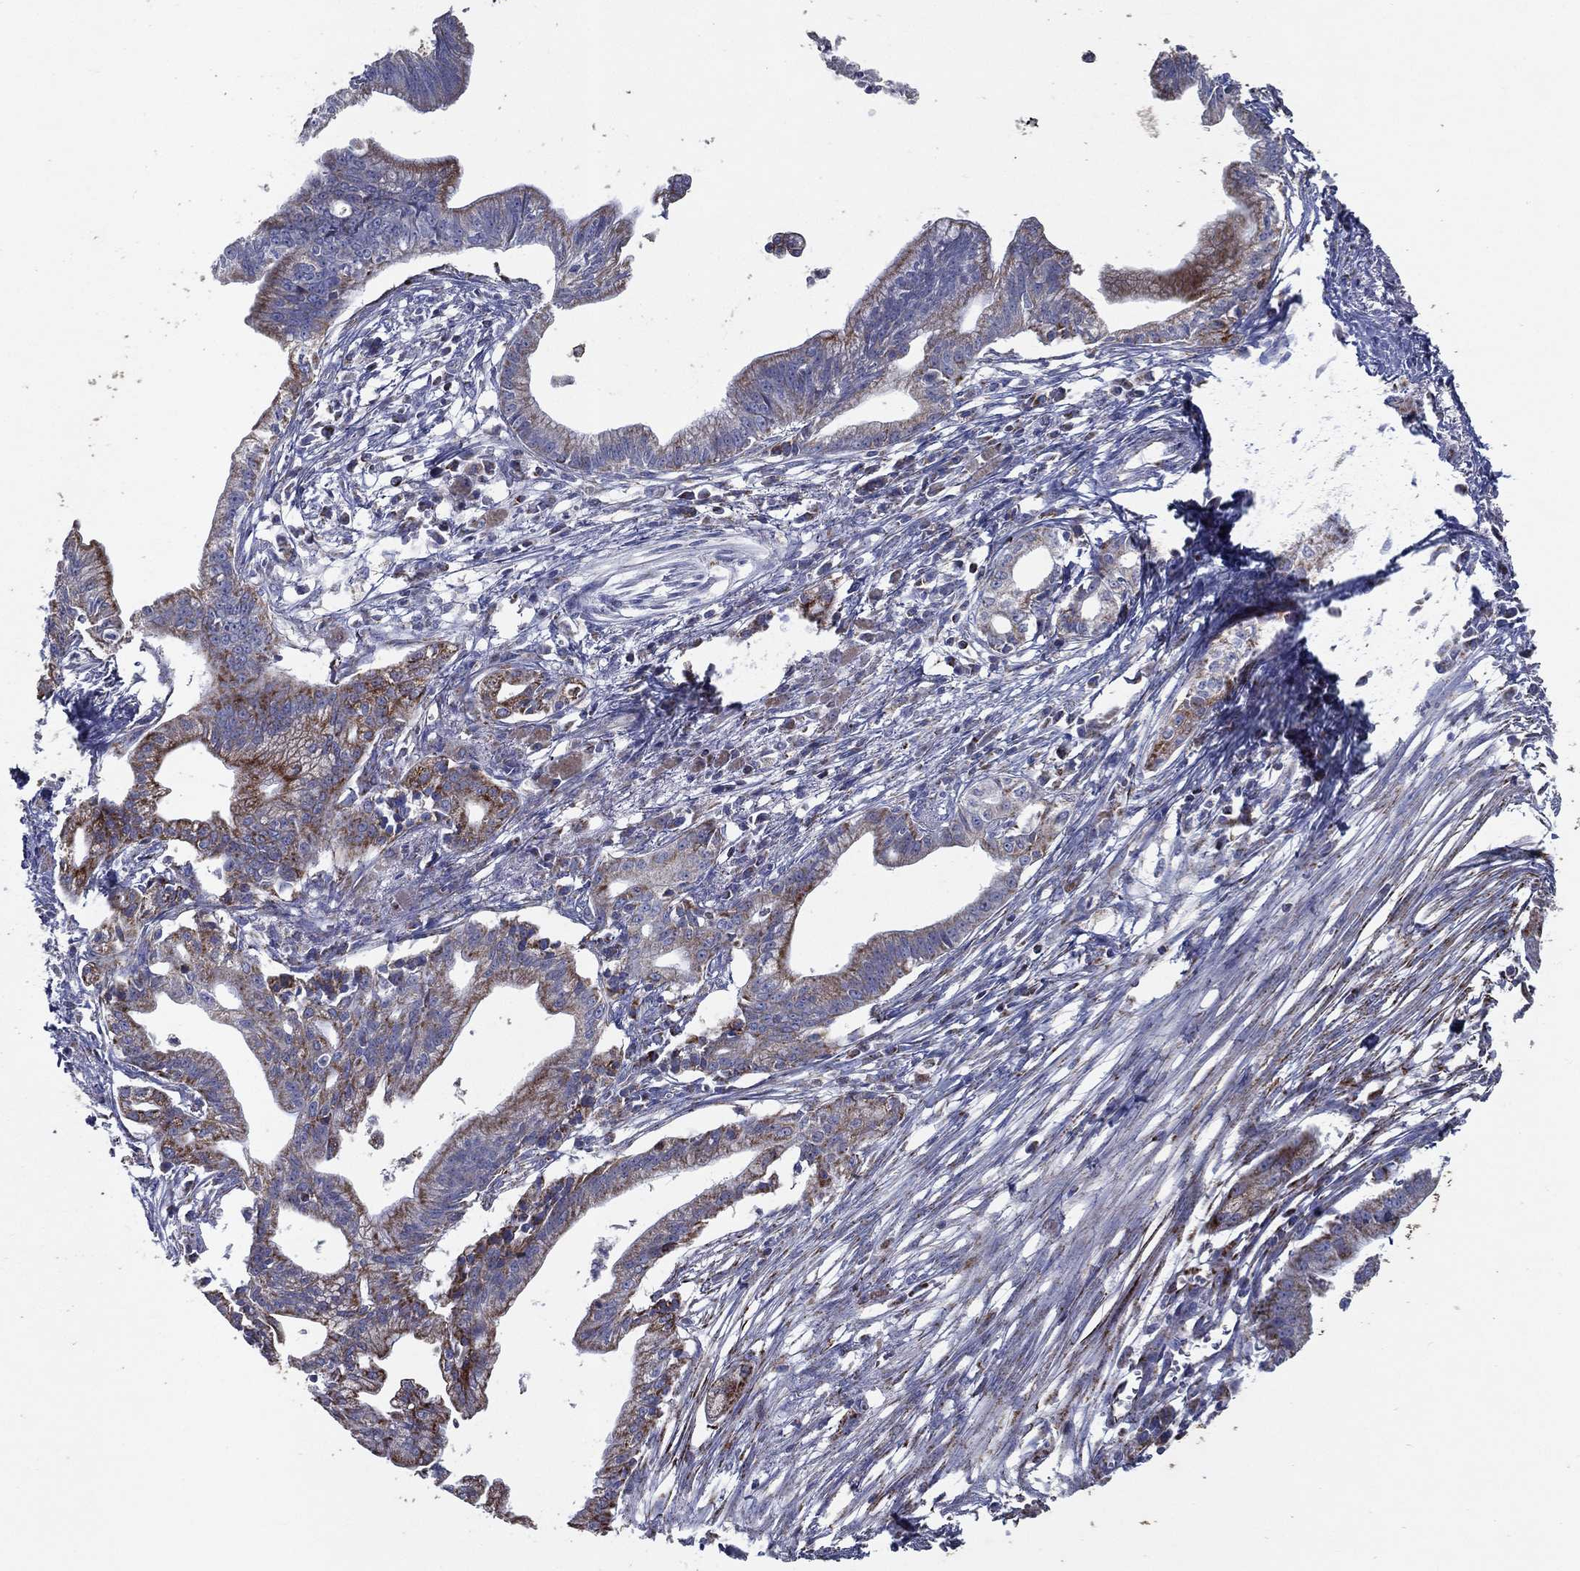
{"staining": {"intensity": "strong", "quantity": "<25%", "location": "cytoplasmic/membranous"}, "tissue": "pancreatic cancer", "cell_type": "Tumor cells", "image_type": "cancer", "snomed": [{"axis": "morphology", "description": "Normal tissue, NOS"}, {"axis": "morphology", "description": "Adenocarcinoma, NOS"}, {"axis": "topography", "description": "Pancreas"}], "caption": "Protein staining demonstrates strong cytoplasmic/membranous positivity in approximately <25% of tumor cells in pancreatic cancer (adenocarcinoma). (Brightfield microscopy of DAB IHC at high magnification).", "gene": "SFXN1", "patient": {"sex": "female", "age": 58}}